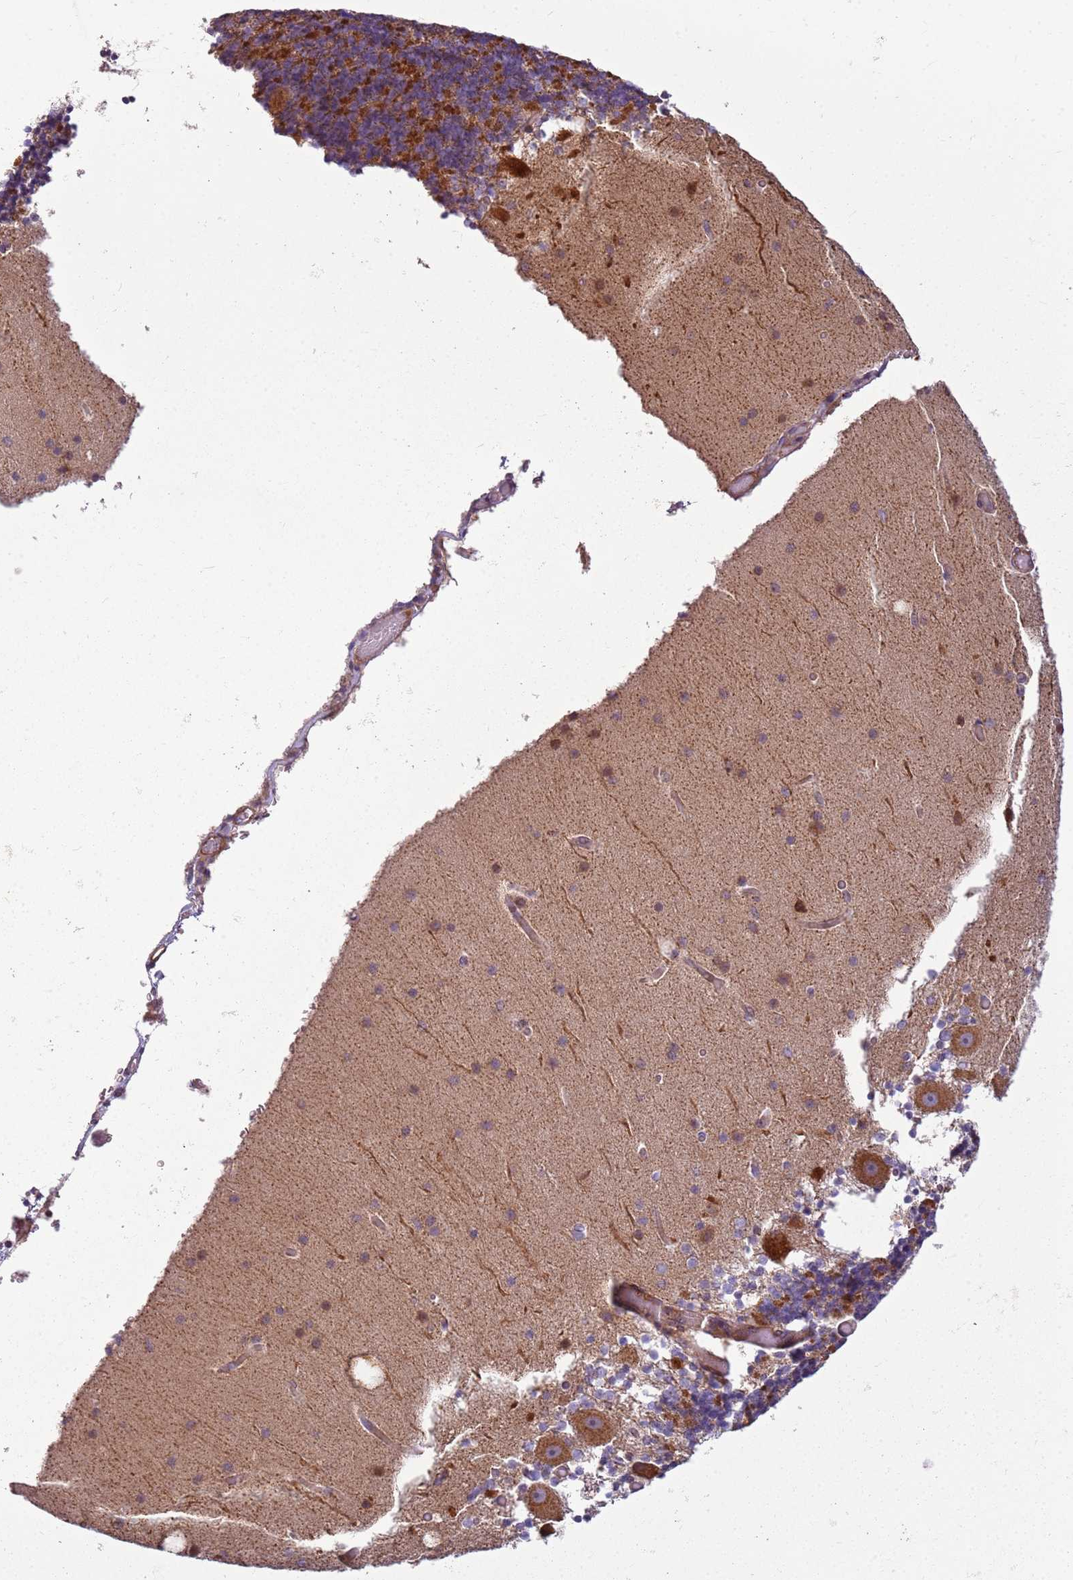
{"staining": {"intensity": "strong", "quantity": "25%-75%", "location": "cytoplasmic/membranous"}, "tissue": "cerebellum", "cell_type": "Cells in granular layer", "image_type": "normal", "snomed": [{"axis": "morphology", "description": "Normal tissue, NOS"}, {"axis": "topography", "description": "Cerebellum"}], "caption": "About 25%-75% of cells in granular layer in normal human cerebellum reveal strong cytoplasmic/membranous protein expression as visualized by brown immunohistochemical staining.", "gene": "PVRIG", "patient": {"sex": "male", "age": 57}}